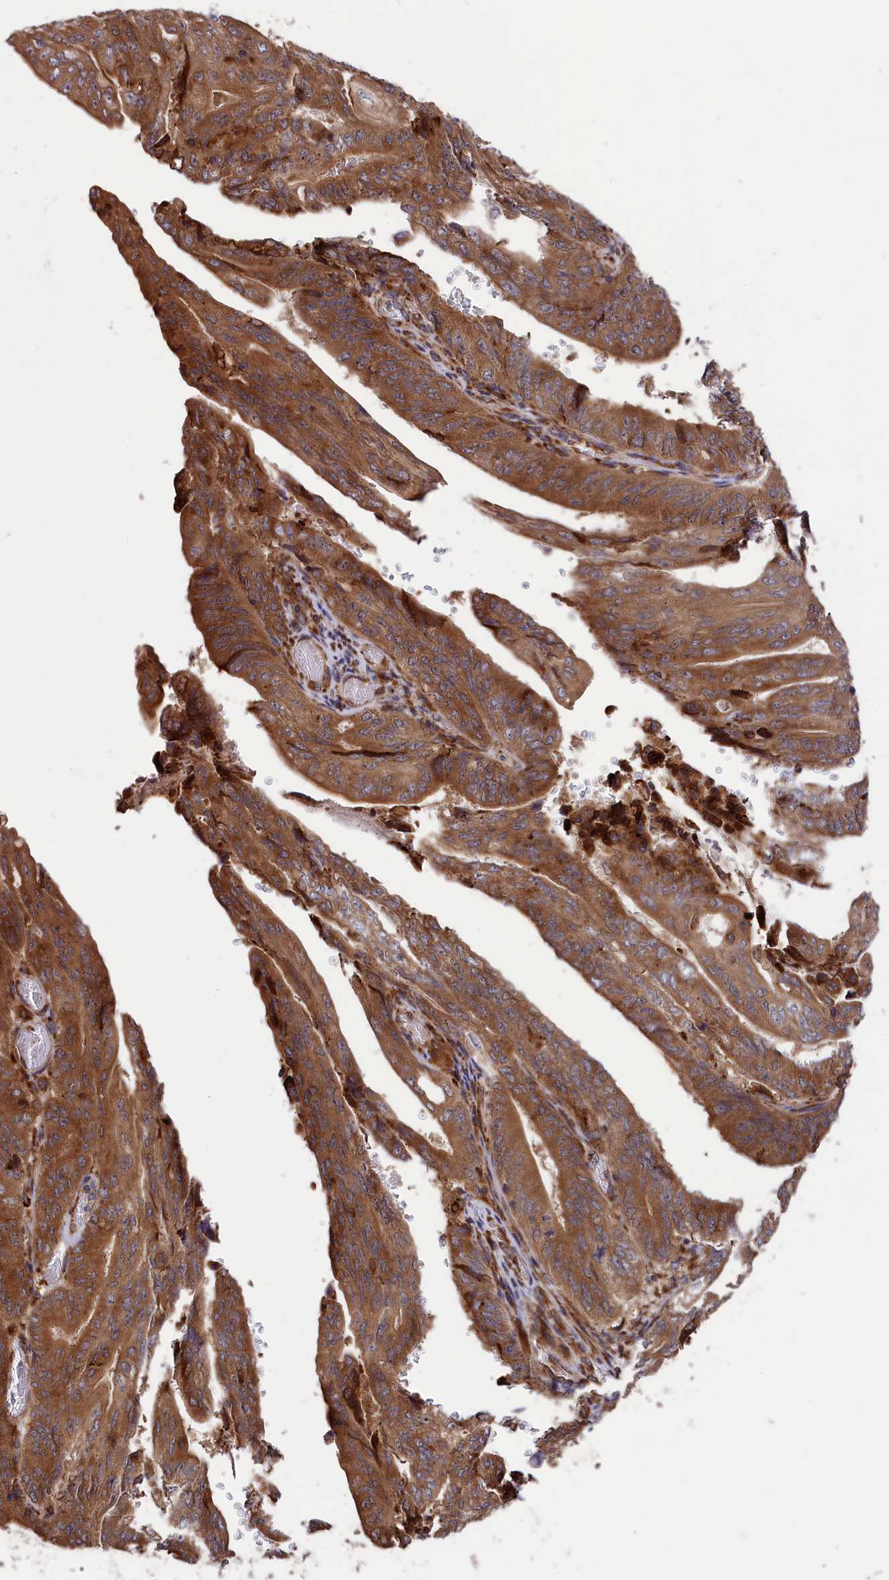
{"staining": {"intensity": "moderate", "quantity": ">75%", "location": "cytoplasmic/membranous"}, "tissue": "stomach cancer", "cell_type": "Tumor cells", "image_type": "cancer", "snomed": [{"axis": "morphology", "description": "Adenocarcinoma, NOS"}, {"axis": "topography", "description": "Stomach"}], "caption": "A histopathology image of stomach cancer stained for a protein reveals moderate cytoplasmic/membranous brown staining in tumor cells.", "gene": "PLA2G4C", "patient": {"sex": "female", "age": 73}}